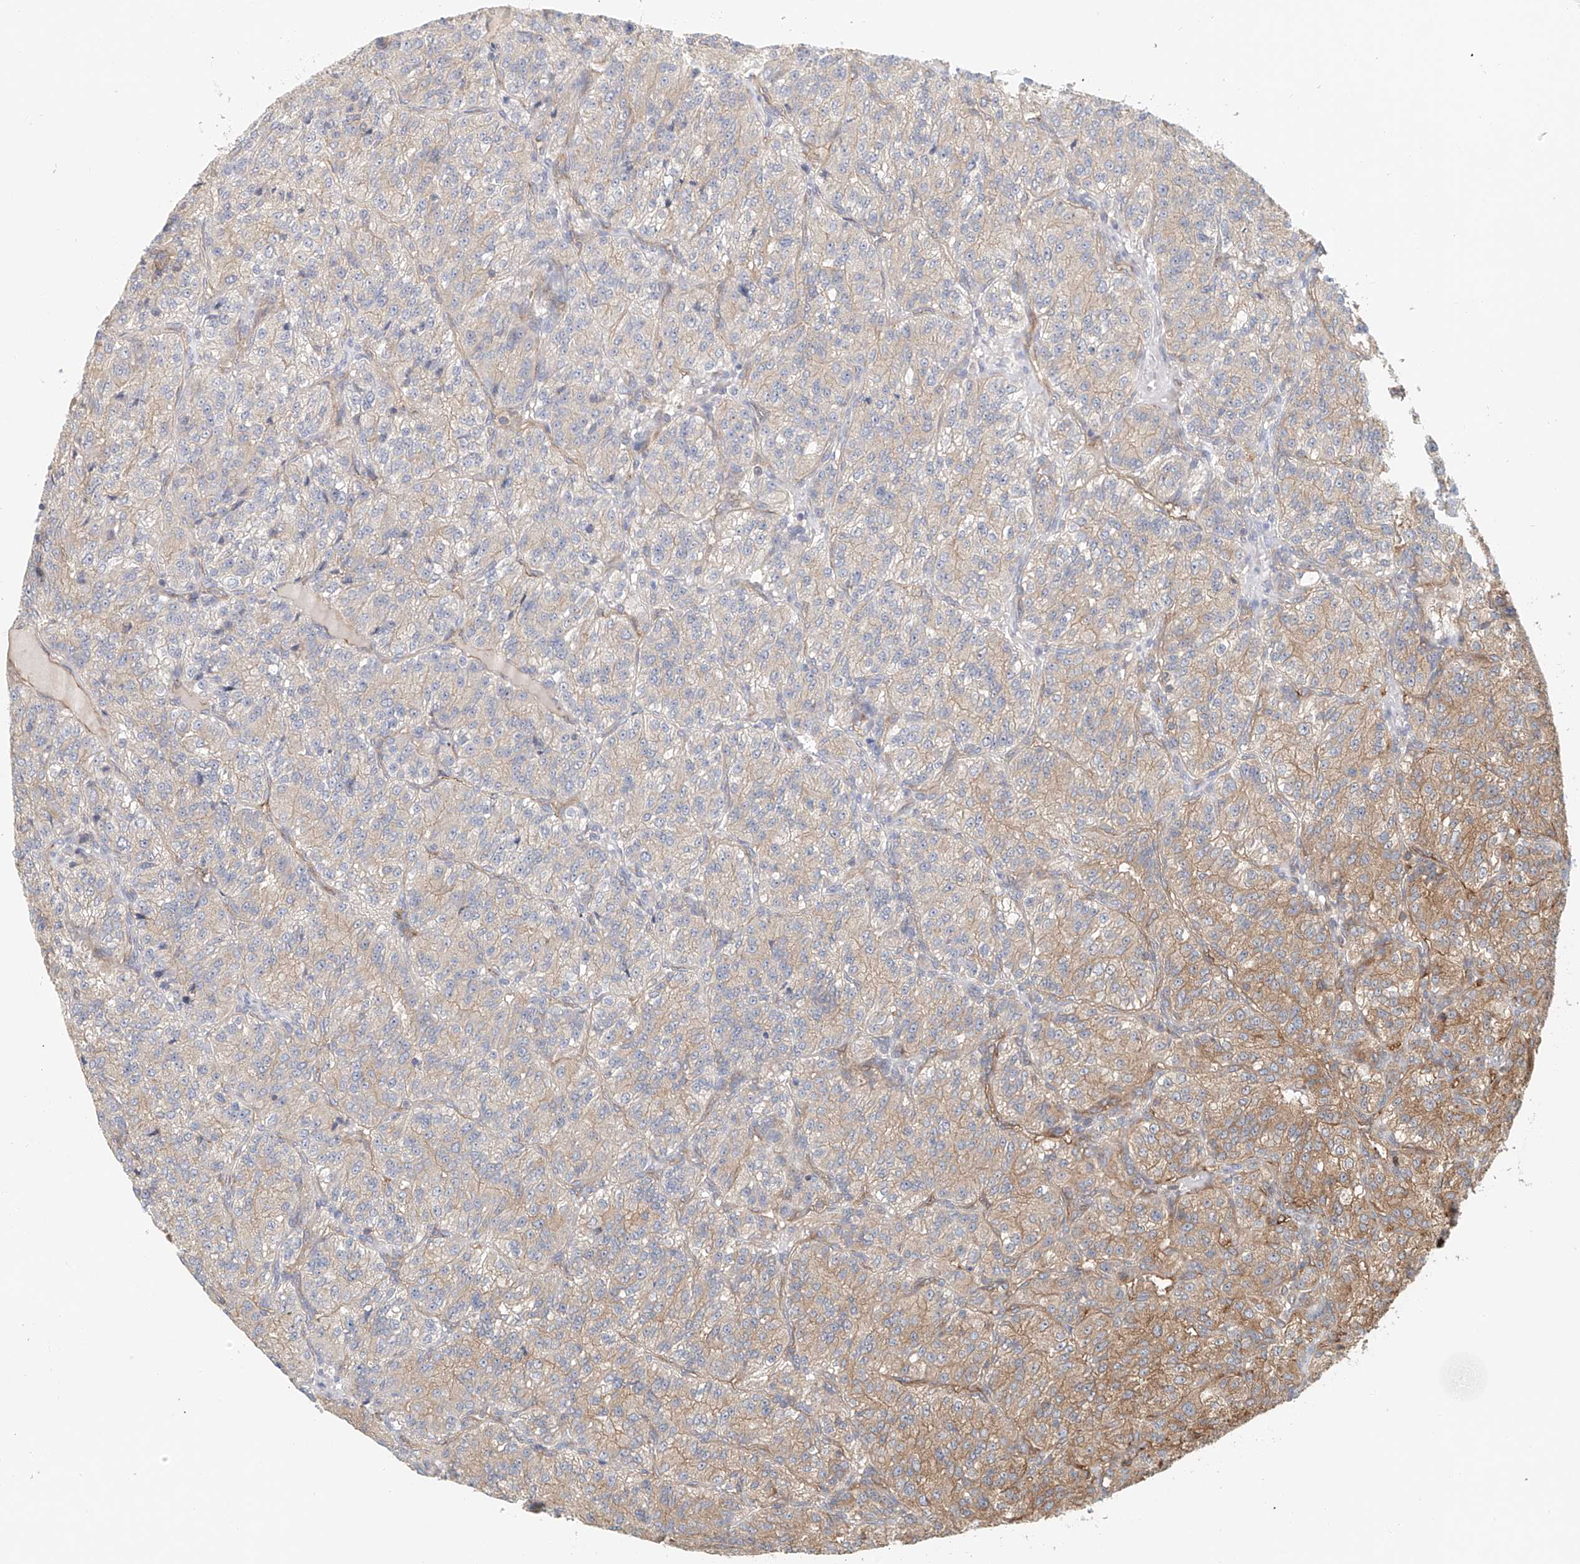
{"staining": {"intensity": "weak", "quantity": "<25%", "location": "cytoplasmic/membranous"}, "tissue": "renal cancer", "cell_type": "Tumor cells", "image_type": "cancer", "snomed": [{"axis": "morphology", "description": "Adenocarcinoma, NOS"}, {"axis": "topography", "description": "Kidney"}], "caption": "Immunohistochemistry (IHC) of human renal cancer (adenocarcinoma) displays no staining in tumor cells. (DAB immunohistochemistry (IHC) visualized using brightfield microscopy, high magnification).", "gene": "FRYL", "patient": {"sex": "female", "age": 63}}